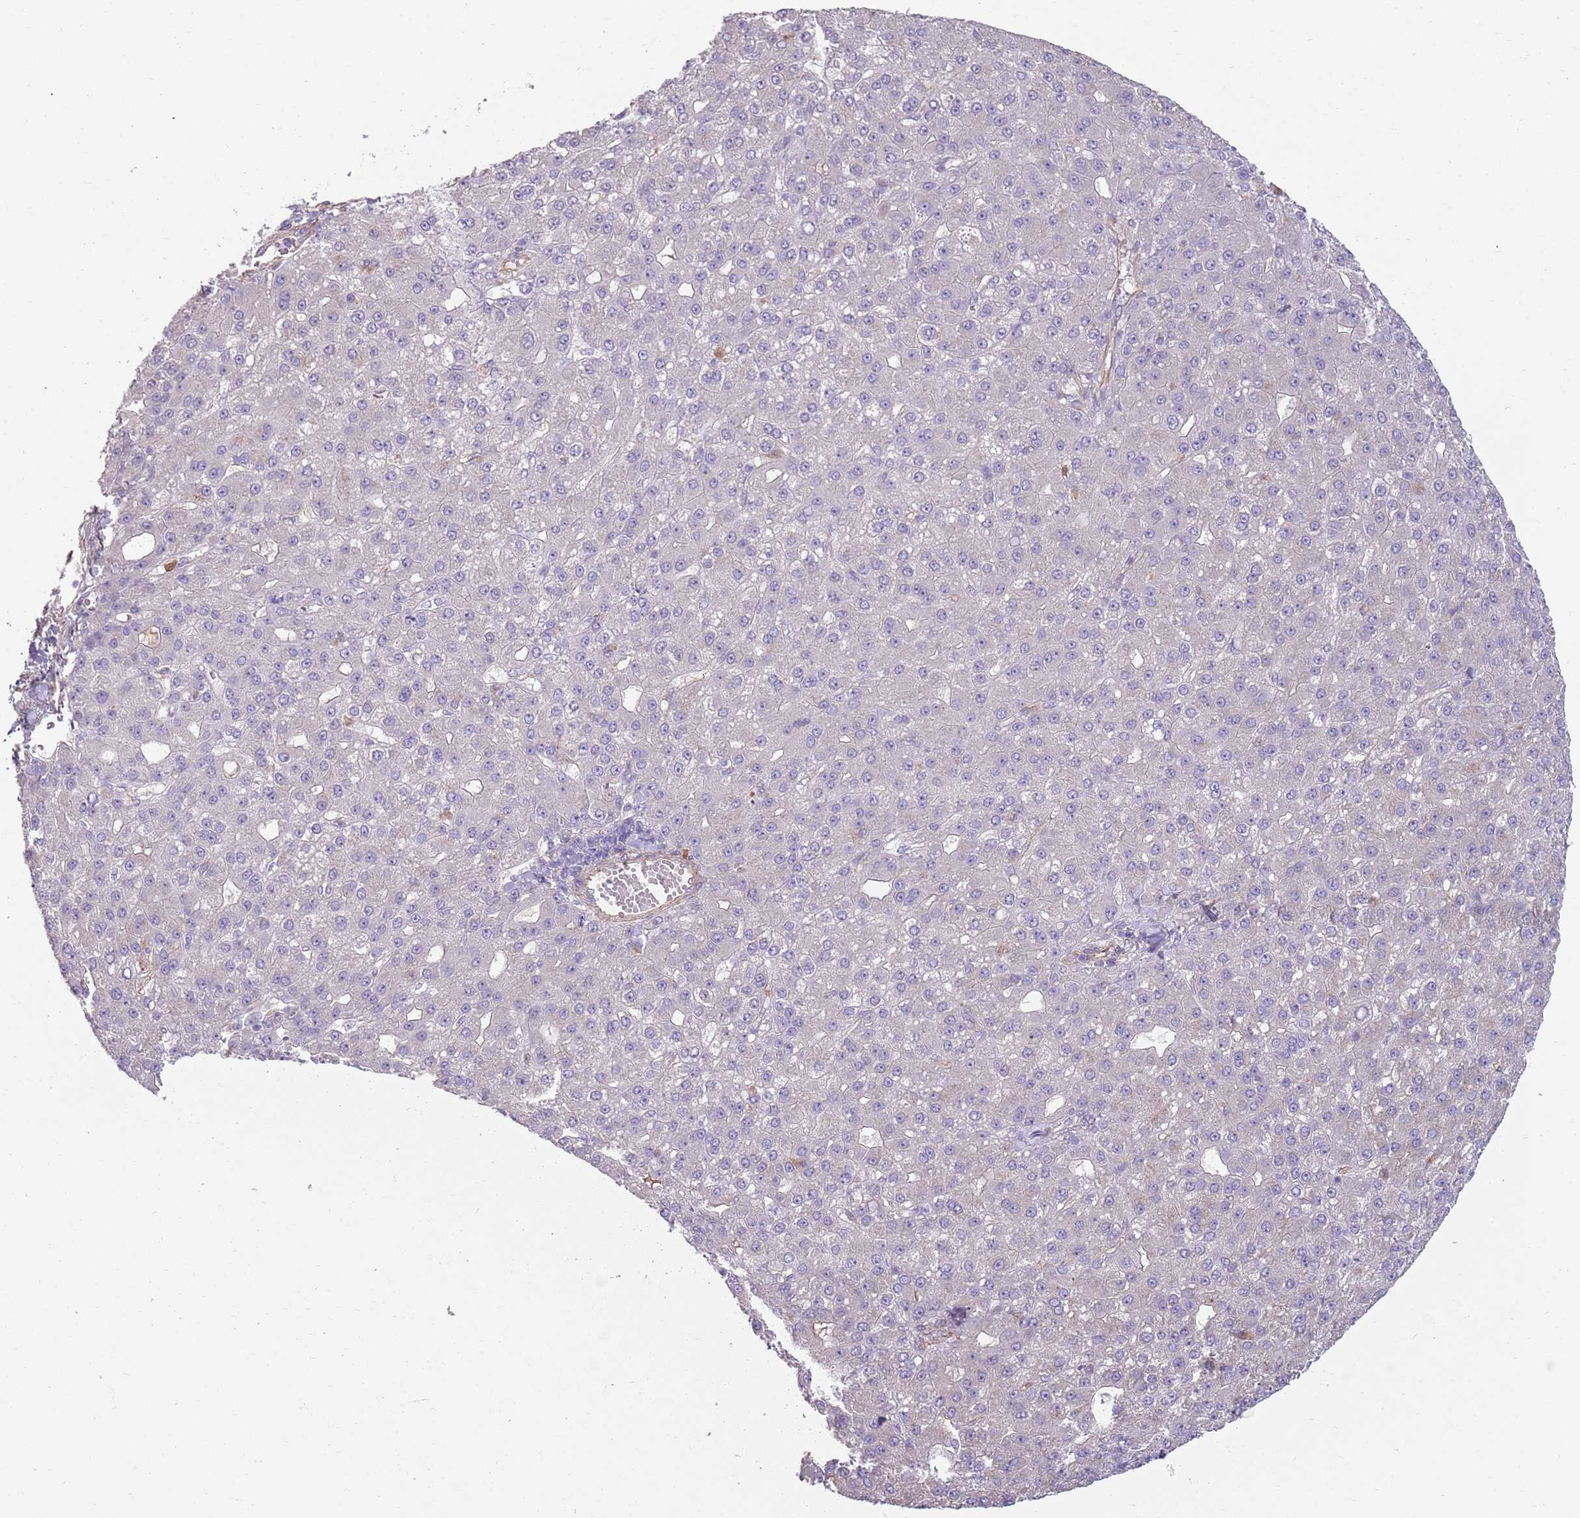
{"staining": {"intensity": "negative", "quantity": "none", "location": "none"}, "tissue": "liver cancer", "cell_type": "Tumor cells", "image_type": "cancer", "snomed": [{"axis": "morphology", "description": "Carcinoma, Hepatocellular, NOS"}, {"axis": "topography", "description": "Liver"}], "caption": "An IHC histopathology image of liver cancer (hepatocellular carcinoma) is shown. There is no staining in tumor cells of liver cancer (hepatocellular carcinoma).", "gene": "PHLPP2", "patient": {"sex": "male", "age": 67}}